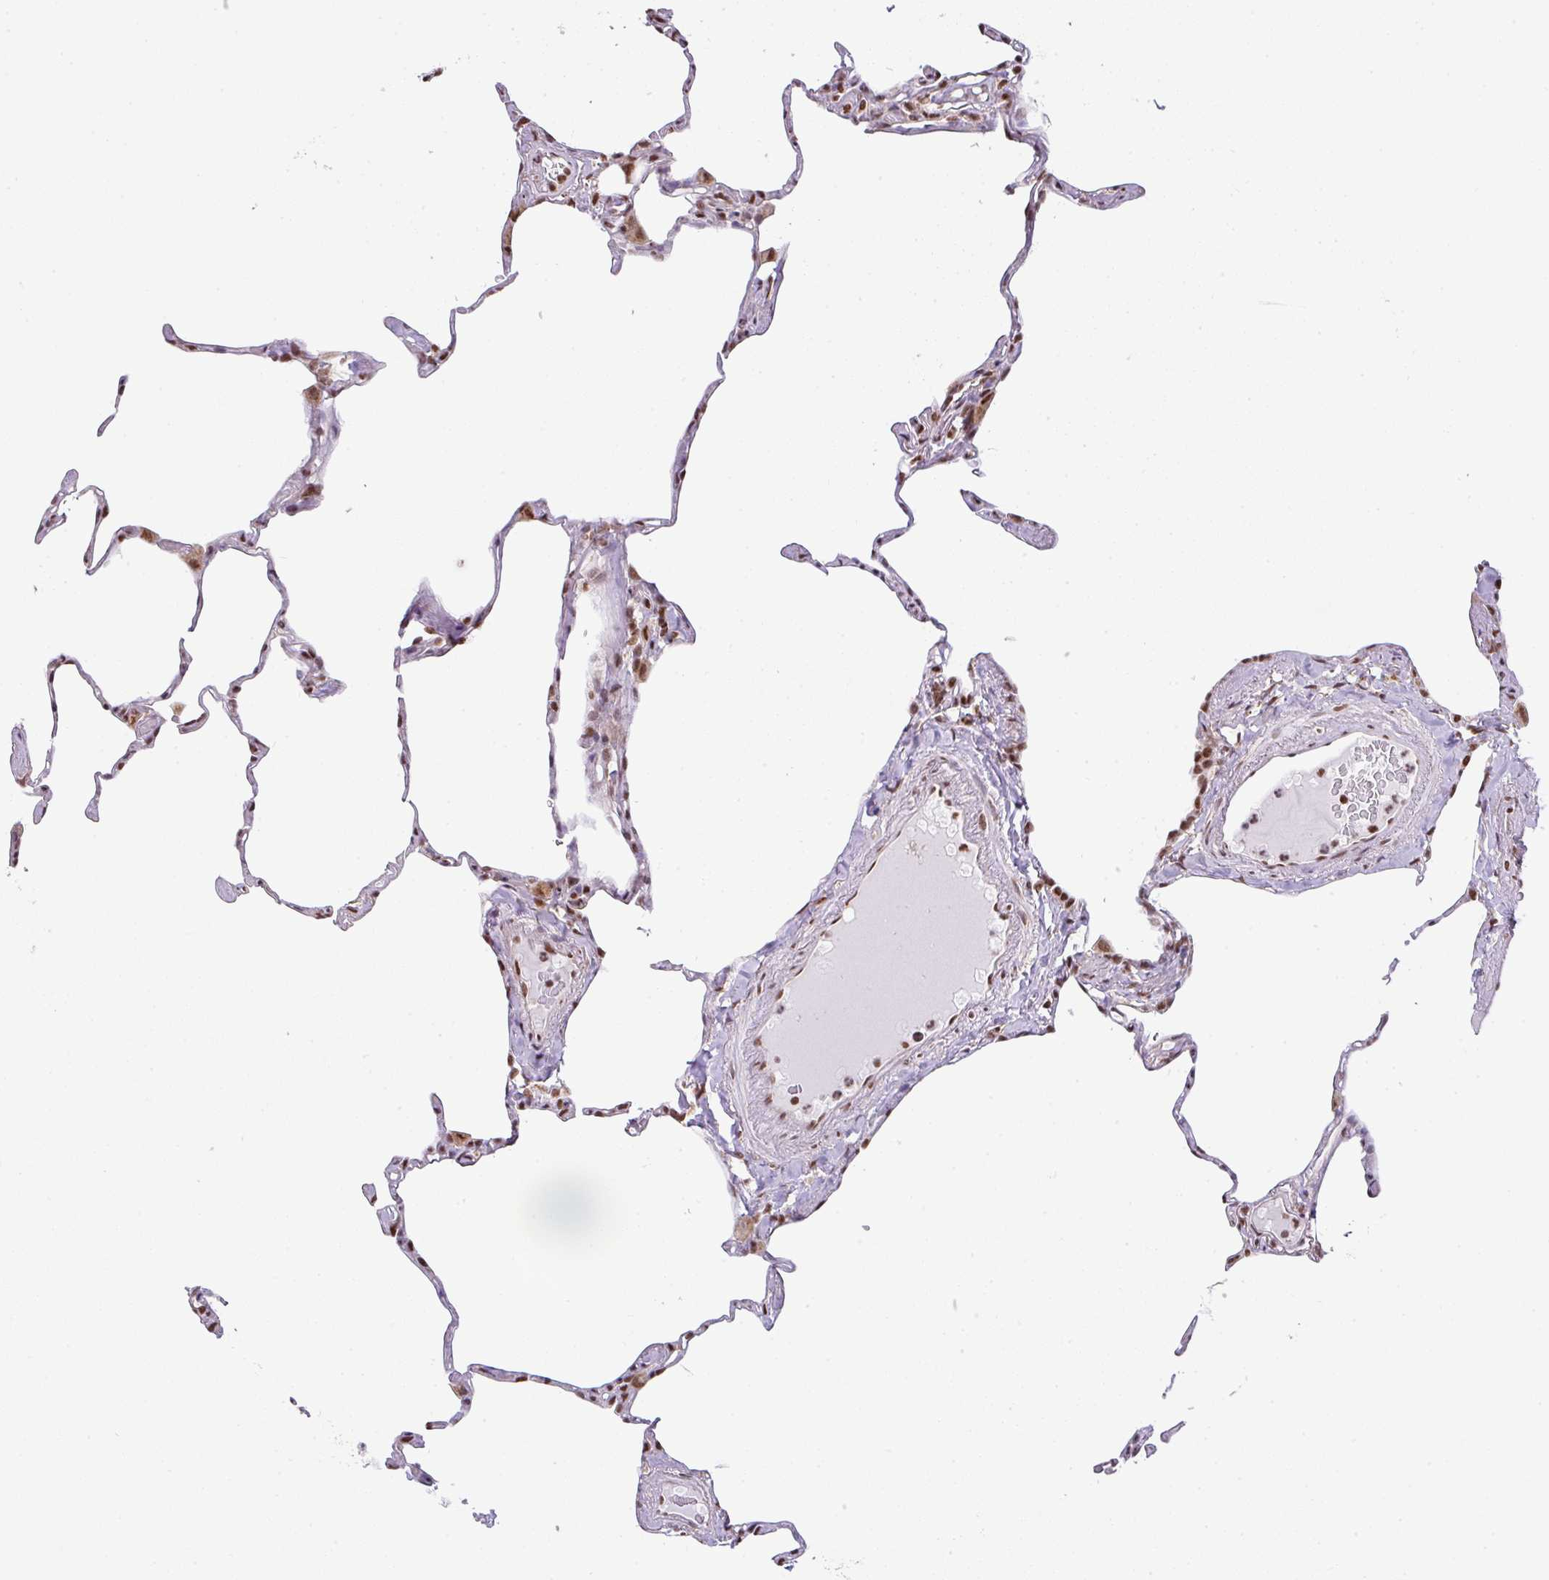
{"staining": {"intensity": "moderate", "quantity": "25%-75%", "location": "nuclear"}, "tissue": "lung", "cell_type": "Alveolar cells", "image_type": "normal", "snomed": [{"axis": "morphology", "description": "Normal tissue, NOS"}, {"axis": "topography", "description": "Lung"}], "caption": "Moderate nuclear positivity is present in approximately 25%-75% of alveolar cells in unremarkable lung. Ihc stains the protein in brown and the nuclei are stained blue.", "gene": "PLK1", "patient": {"sex": "male", "age": 65}}